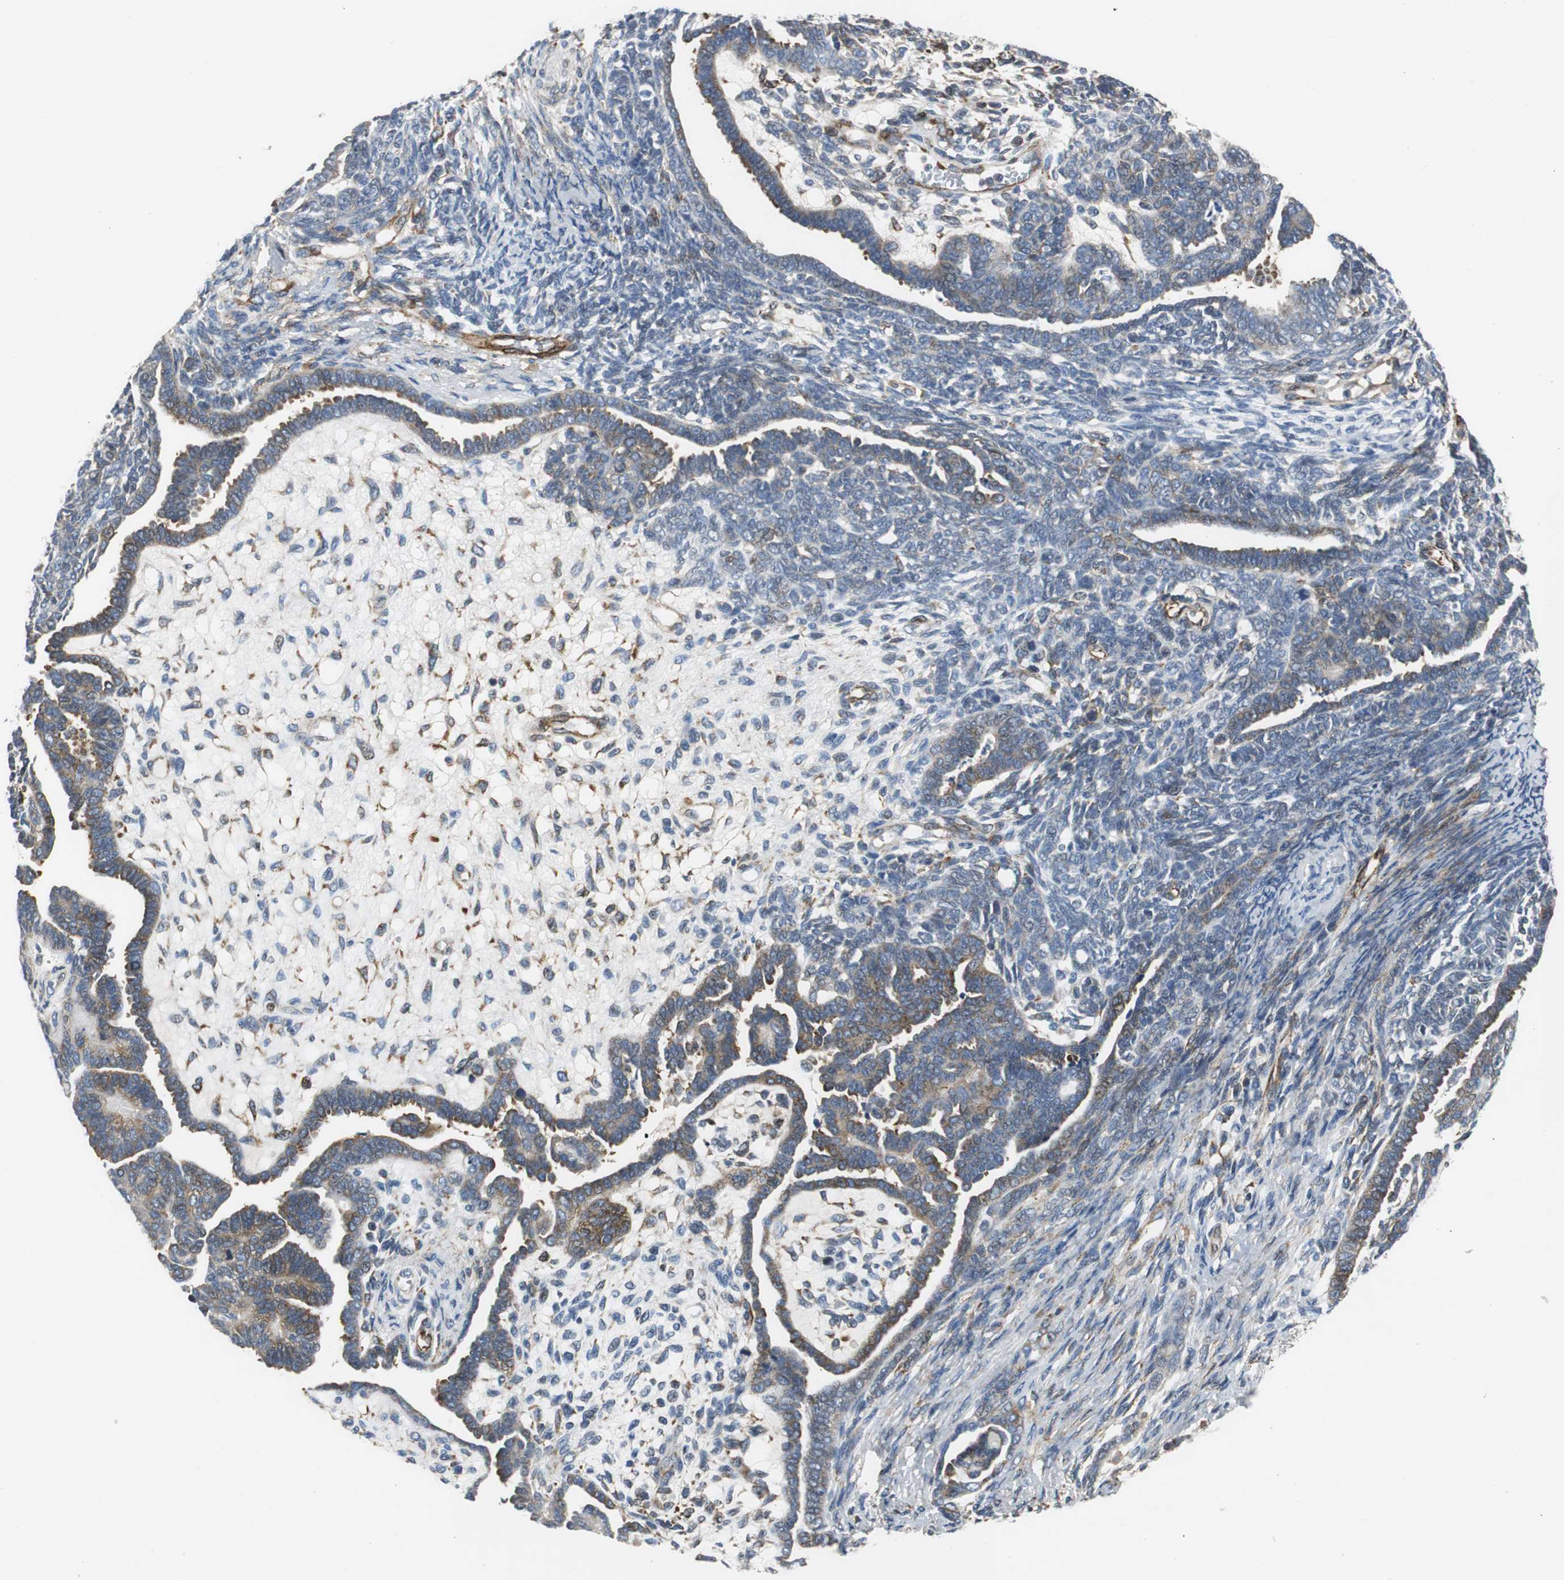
{"staining": {"intensity": "weak", "quantity": ">75%", "location": "cytoplasmic/membranous"}, "tissue": "endometrial cancer", "cell_type": "Tumor cells", "image_type": "cancer", "snomed": [{"axis": "morphology", "description": "Neoplasm, malignant, NOS"}, {"axis": "topography", "description": "Endometrium"}], "caption": "Immunohistochemical staining of human endometrial cancer exhibits low levels of weak cytoplasmic/membranous positivity in about >75% of tumor cells.", "gene": "ISCU", "patient": {"sex": "female", "age": 74}}